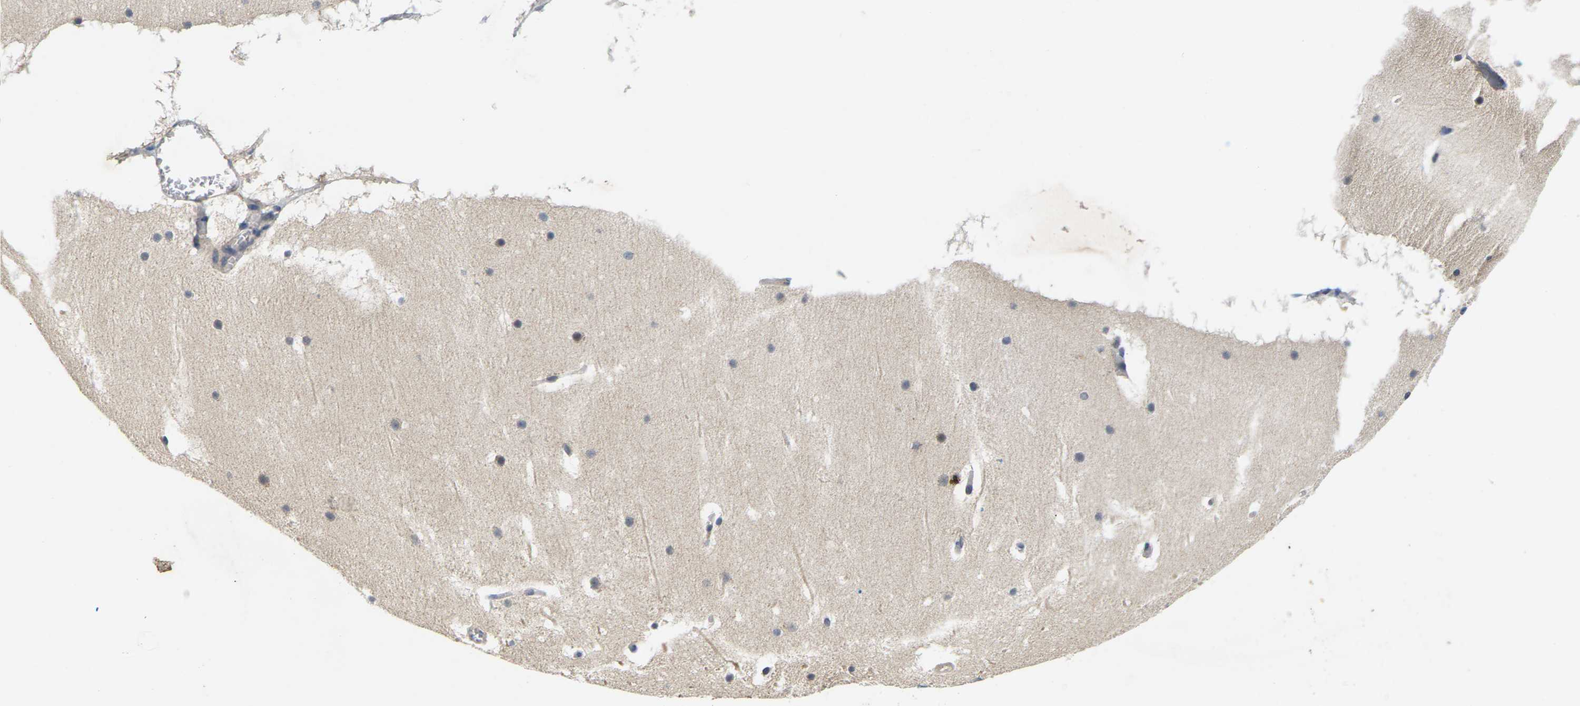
{"staining": {"intensity": "negative", "quantity": "none", "location": "none"}, "tissue": "cerebellum", "cell_type": "Cells in granular layer", "image_type": "normal", "snomed": [{"axis": "morphology", "description": "Normal tissue, NOS"}, {"axis": "topography", "description": "Cerebellum"}], "caption": "Cells in granular layer are negative for brown protein staining in benign cerebellum. (Brightfield microscopy of DAB immunohistochemistry at high magnification).", "gene": "SLC2A2", "patient": {"sex": "male", "age": 45}}